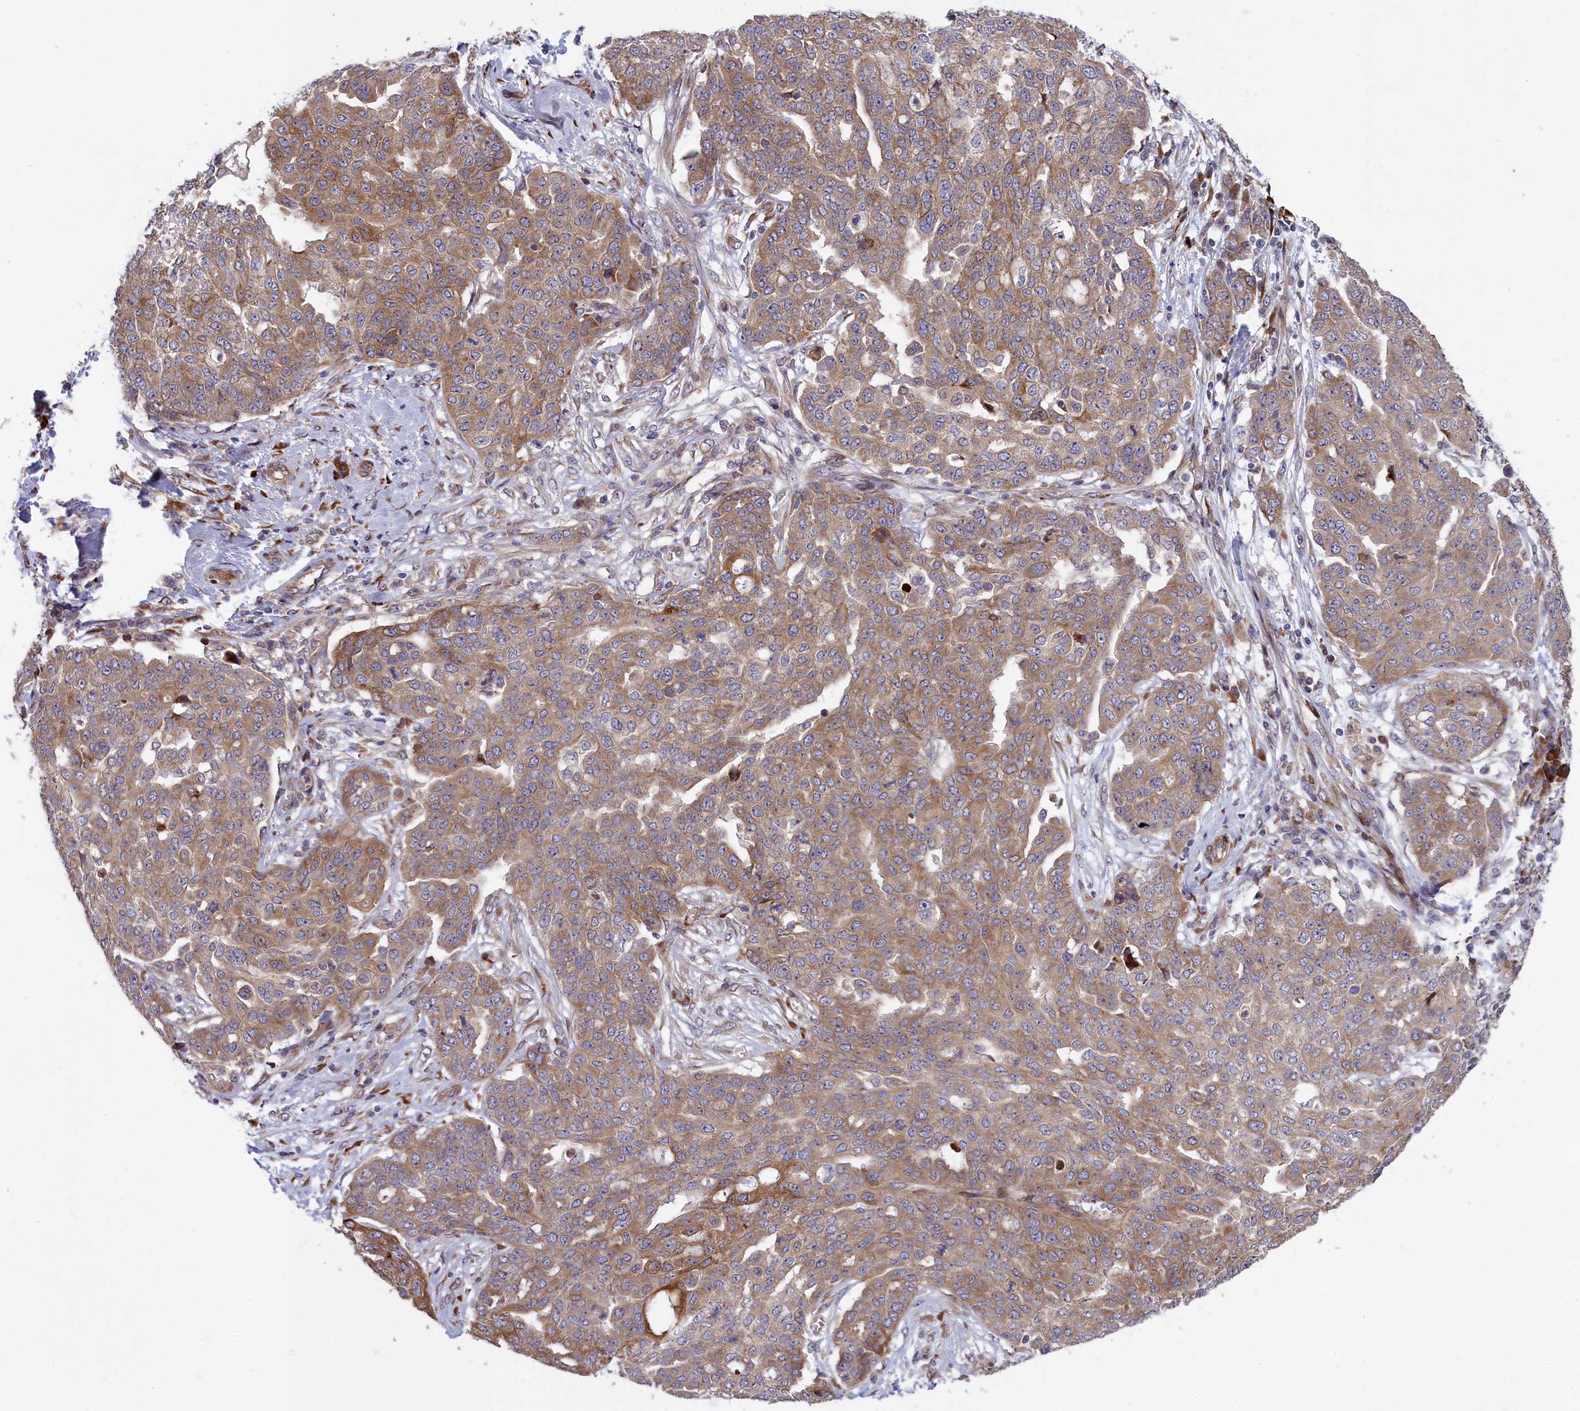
{"staining": {"intensity": "moderate", "quantity": ">75%", "location": "cytoplasmic/membranous"}, "tissue": "ovarian cancer", "cell_type": "Tumor cells", "image_type": "cancer", "snomed": [{"axis": "morphology", "description": "Cystadenocarcinoma, serous, NOS"}, {"axis": "topography", "description": "Soft tissue"}, {"axis": "topography", "description": "Ovary"}], "caption": "A brown stain shows moderate cytoplasmic/membranous staining of a protein in human ovarian cancer (serous cystadenocarcinoma) tumor cells. (DAB (3,3'-diaminobenzidine) IHC, brown staining for protein, blue staining for nuclei).", "gene": "DDX60L", "patient": {"sex": "female", "age": 57}}